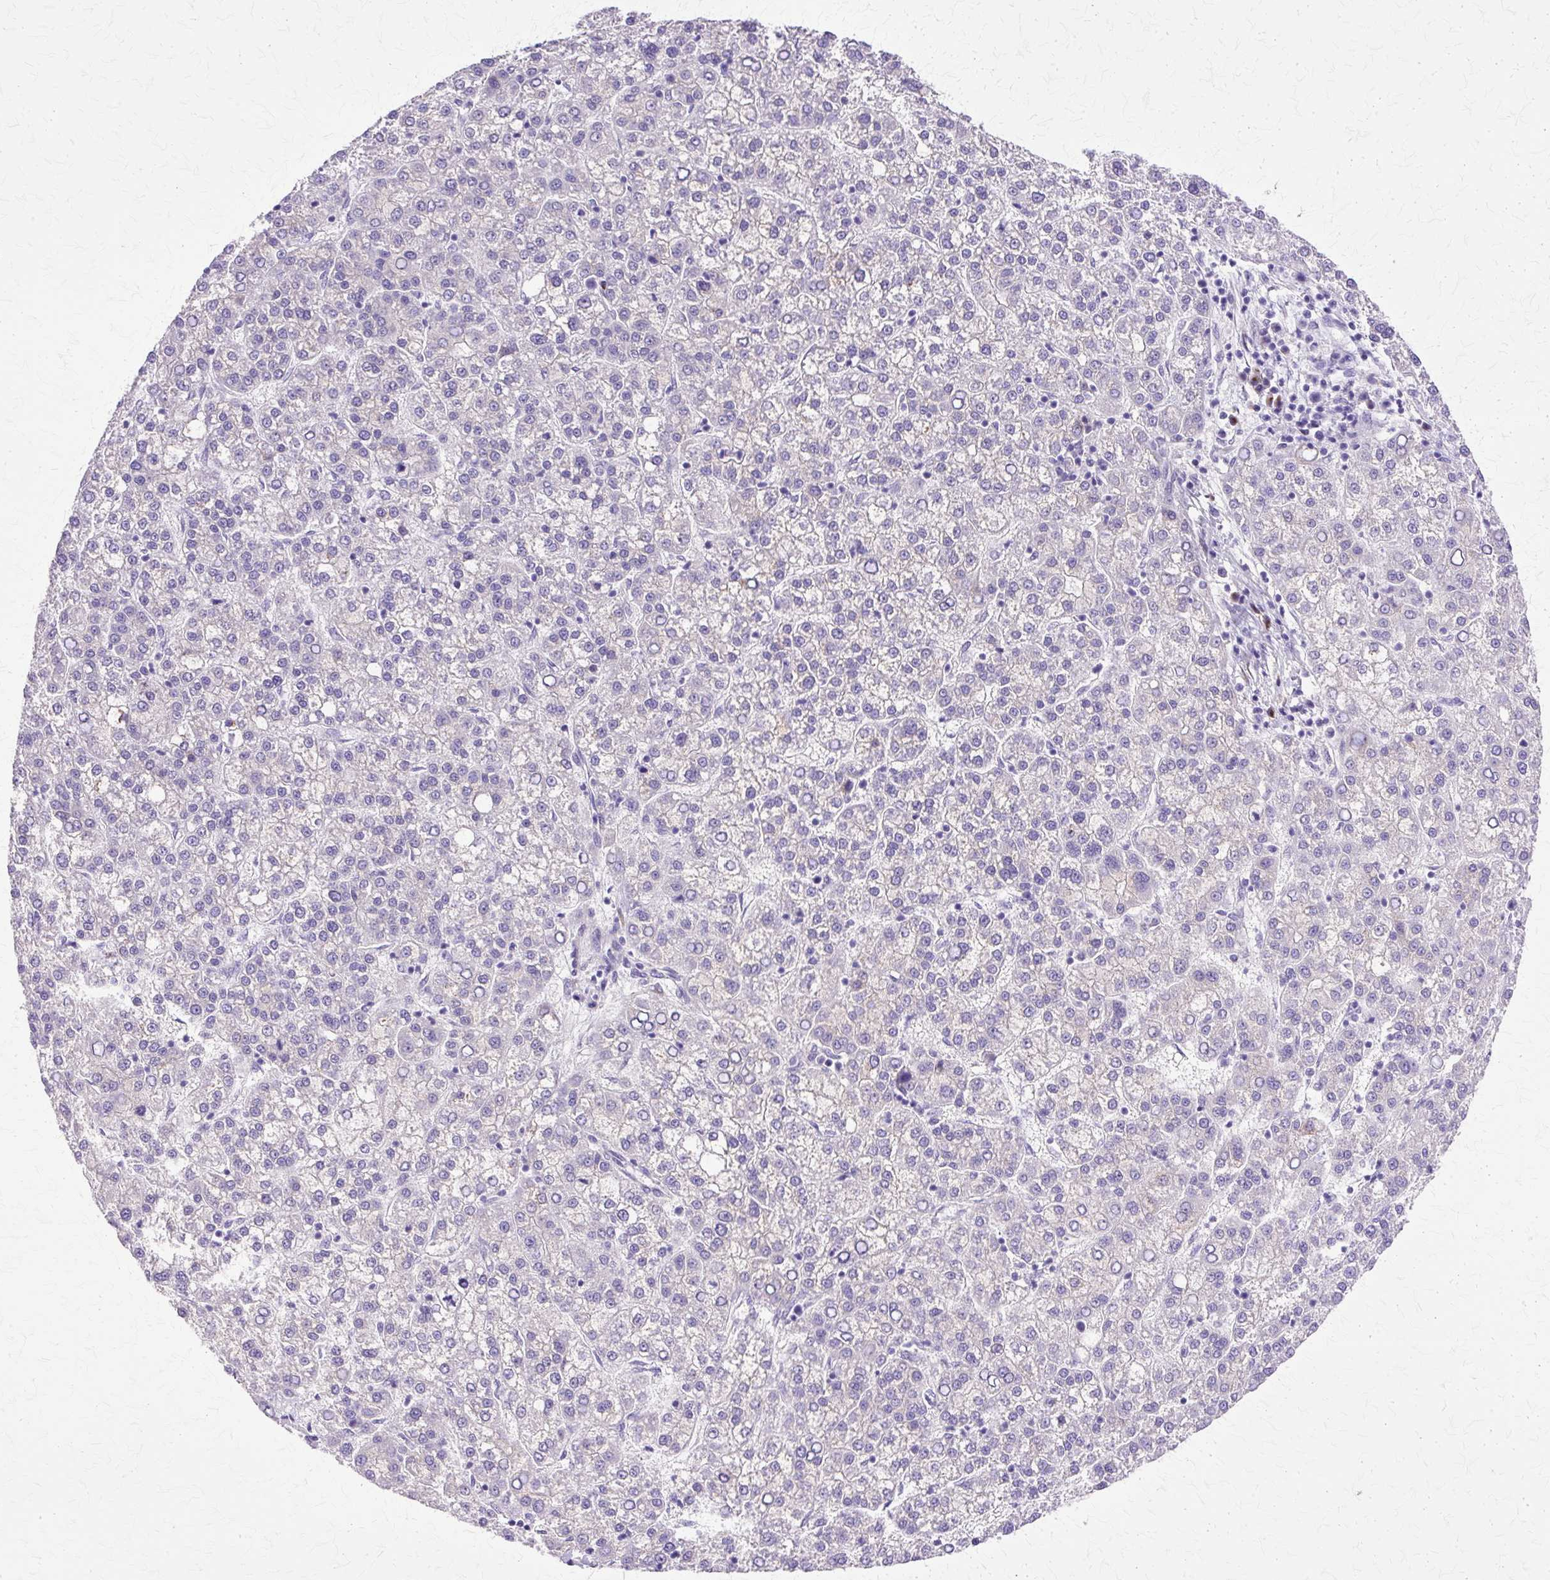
{"staining": {"intensity": "negative", "quantity": "none", "location": "none"}, "tissue": "liver cancer", "cell_type": "Tumor cells", "image_type": "cancer", "snomed": [{"axis": "morphology", "description": "Carcinoma, Hepatocellular, NOS"}, {"axis": "topography", "description": "Liver"}], "caption": "A histopathology image of human liver hepatocellular carcinoma is negative for staining in tumor cells. (Brightfield microscopy of DAB (3,3'-diaminobenzidine) immunohistochemistry at high magnification).", "gene": "TBC1D3G", "patient": {"sex": "female", "age": 58}}